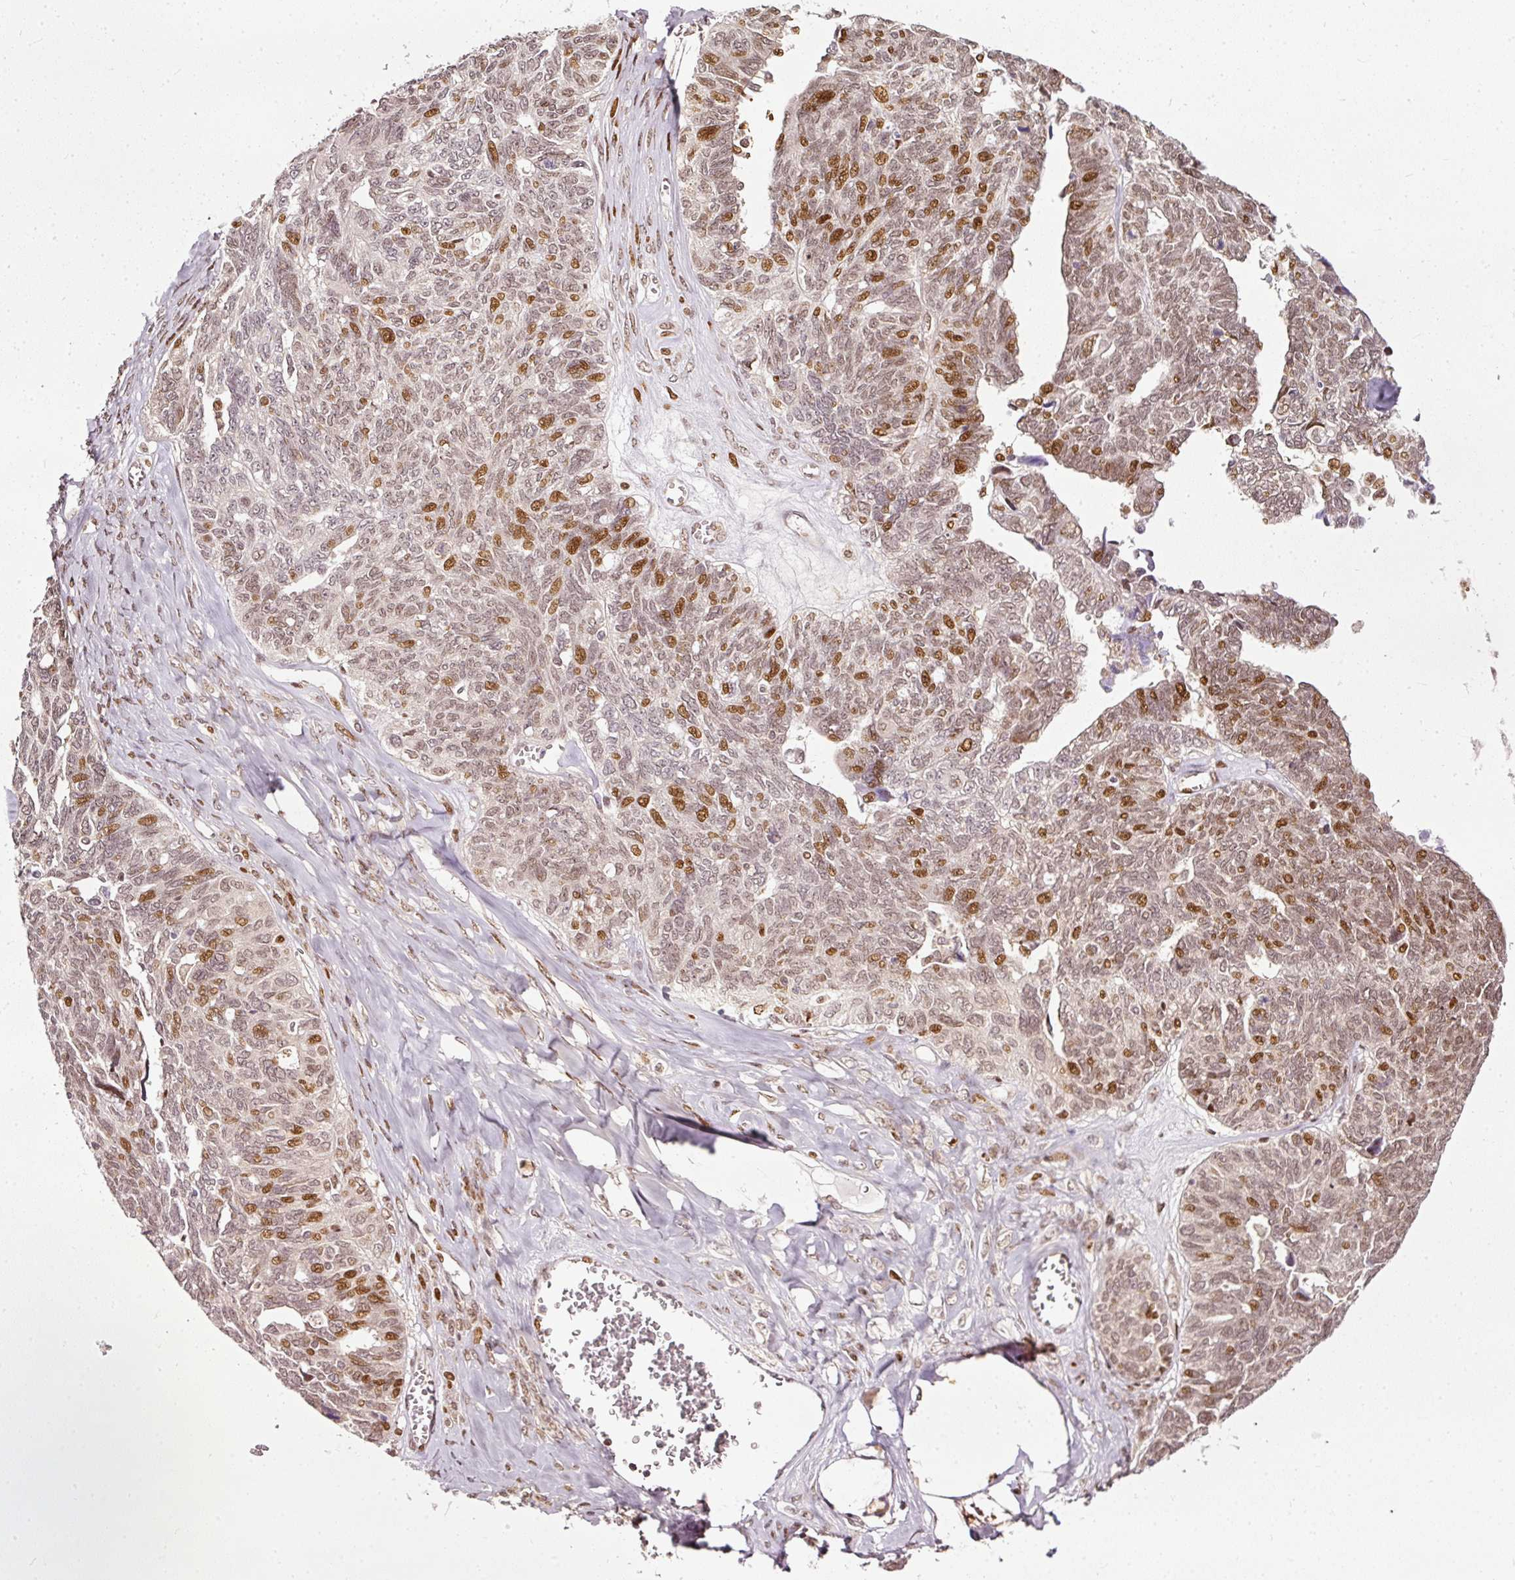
{"staining": {"intensity": "moderate", "quantity": "25%-75%", "location": "nuclear"}, "tissue": "ovarian cancer", "cell_type": "Tumor cells", "image_type": "cancer", "snomed": [{"axis": "morphology", "description": "Cystadenocarcinoma, serous, NOS"}, {"axis": "topography", "description": "Ovary"}], "caption": "The immunohistochemical stain shows moderate nuclear expression in tumor cells of serous cystadenocarcinoma (ovarian) tissue.", "gene": "ZNF778", "patient": {"sex": "female", "age": 79}}